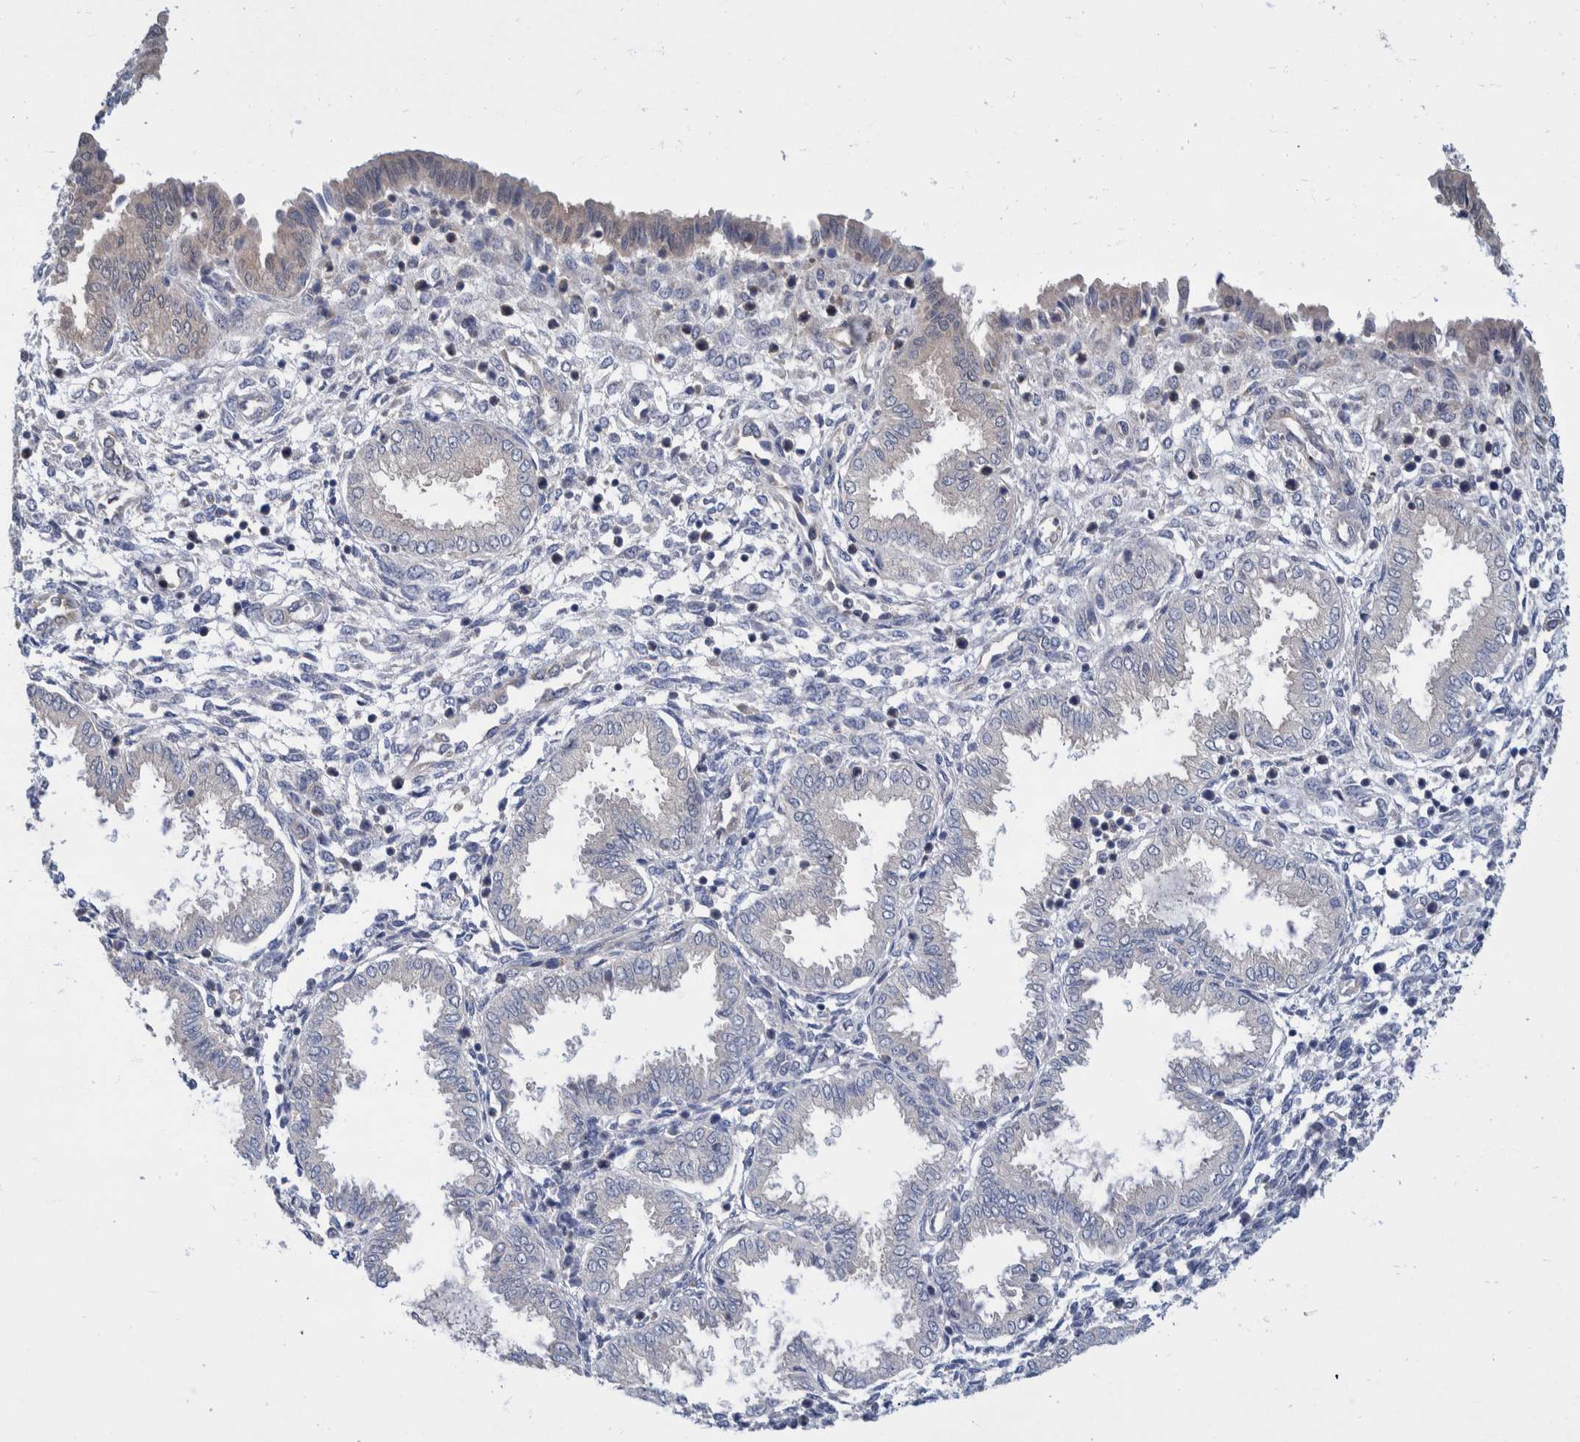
{"staining": {"intensity": "negative", "quantity": "none", "location": "none"}, "tissue": "endometrium", "cell_type": "Cells in endometrial stroma", "image_type": "normal", "snomed": [{"axis": "morphology", "description": "Normal tissue, NOS"}, {"axis": "topography", "description": "Endometrium"}], "caption": "Immunohistochemical staining of normal endometrium shows no significant expression in cells in endometrial stroma.", "gene": "PLPBP", "patient": {"sex": "female", "age": 33}}